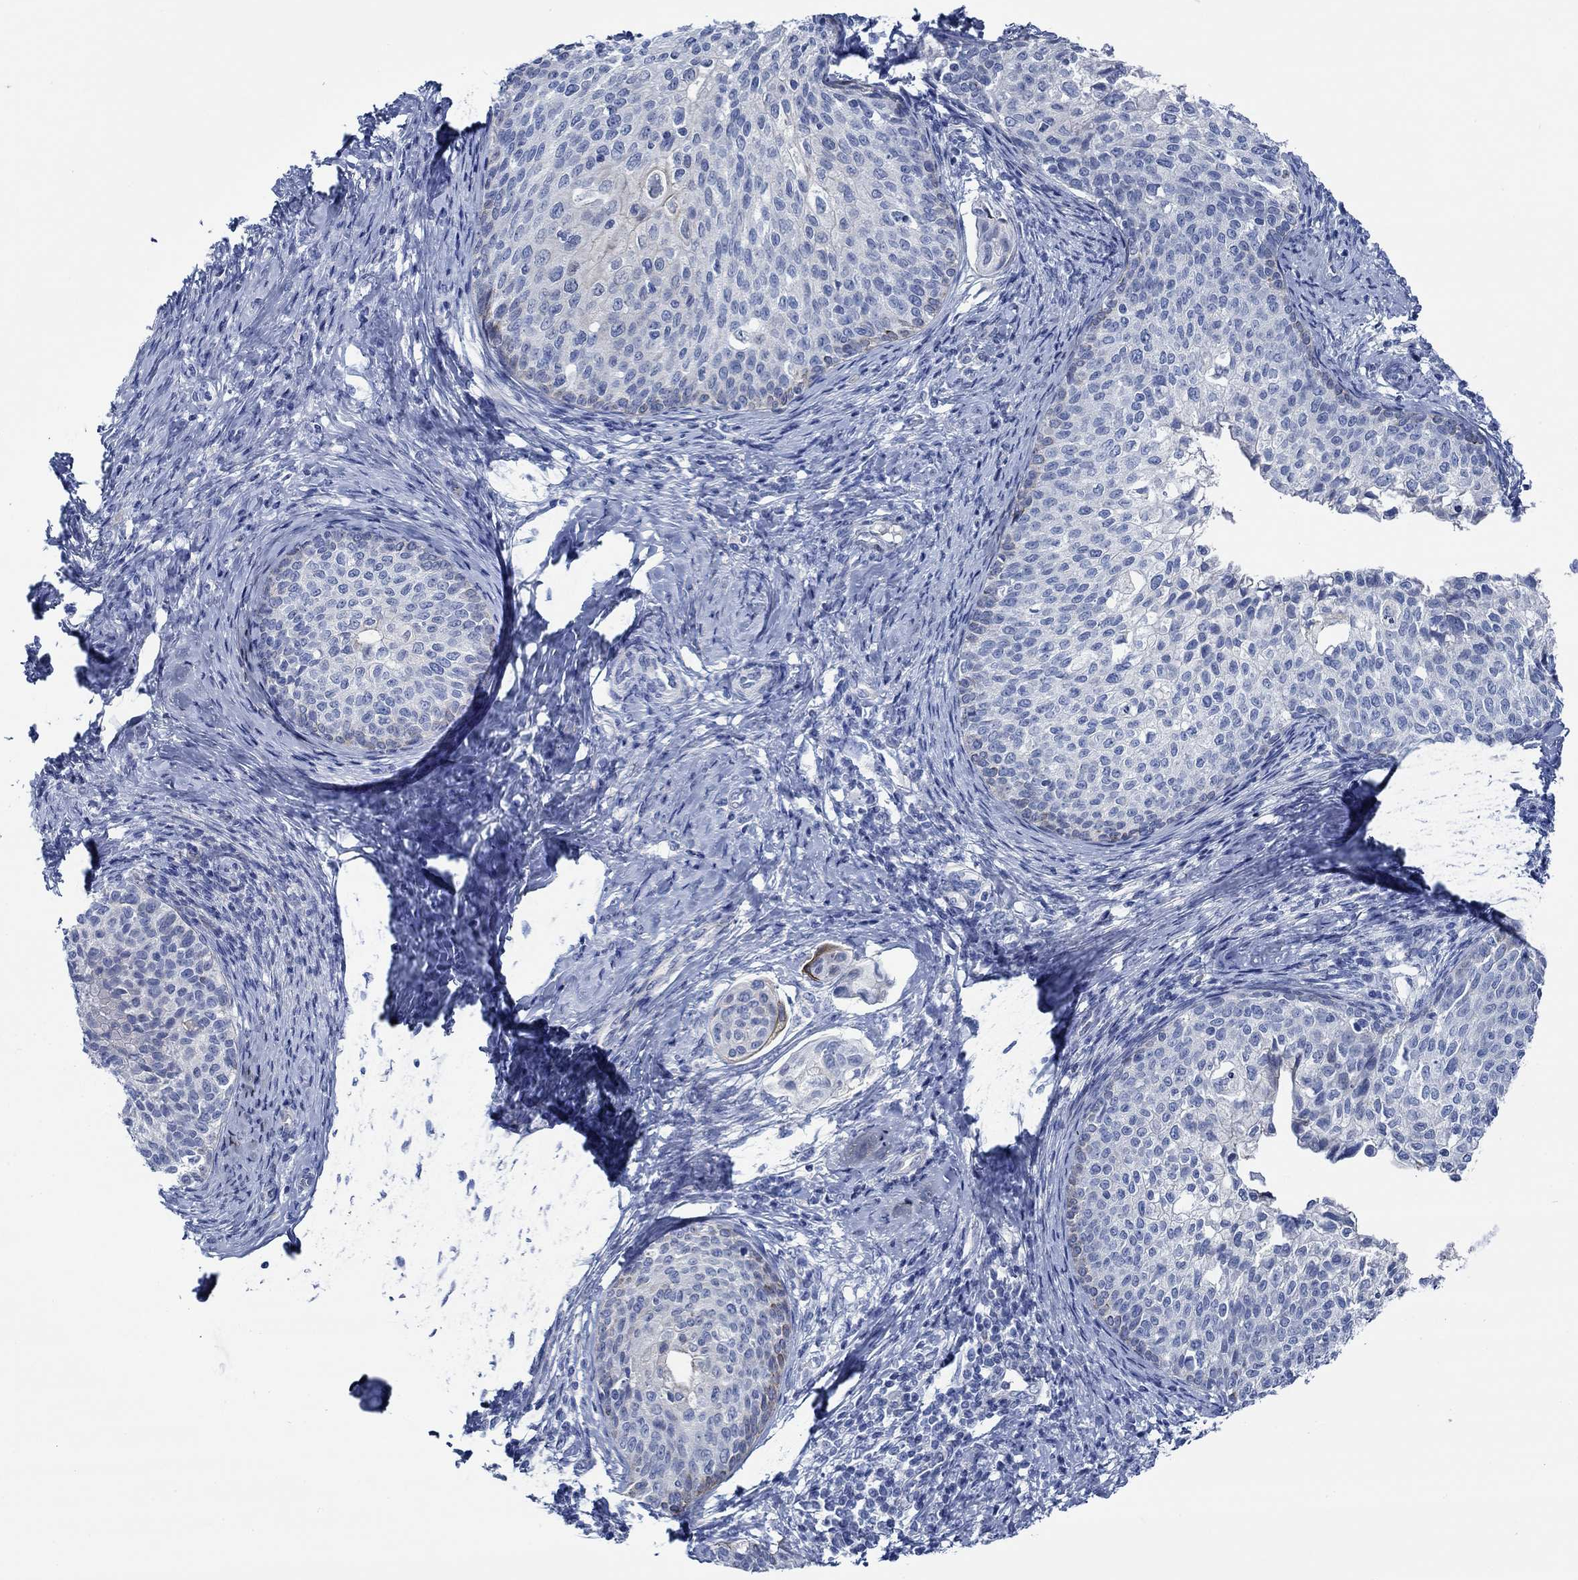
{"staining": {"intensity": "negative", "quantity": "none", "location": "none"}, "tissue": "cervical cancer", "cell_type": "Tumor cells", "image_type": "cancer", "snomed": [{"axis": "morphology", "description": "Squamous cell carcinoma, NOS"}, {"axis": "topography", "description": "Cervix"}], "caption": "This is a micrograph of IHC staining of squamous cell carcinoma (cervical), which shows no expression in tumor cells.", "gene": "SVEP1", "patient": {"sex": "female", "age": 51}}